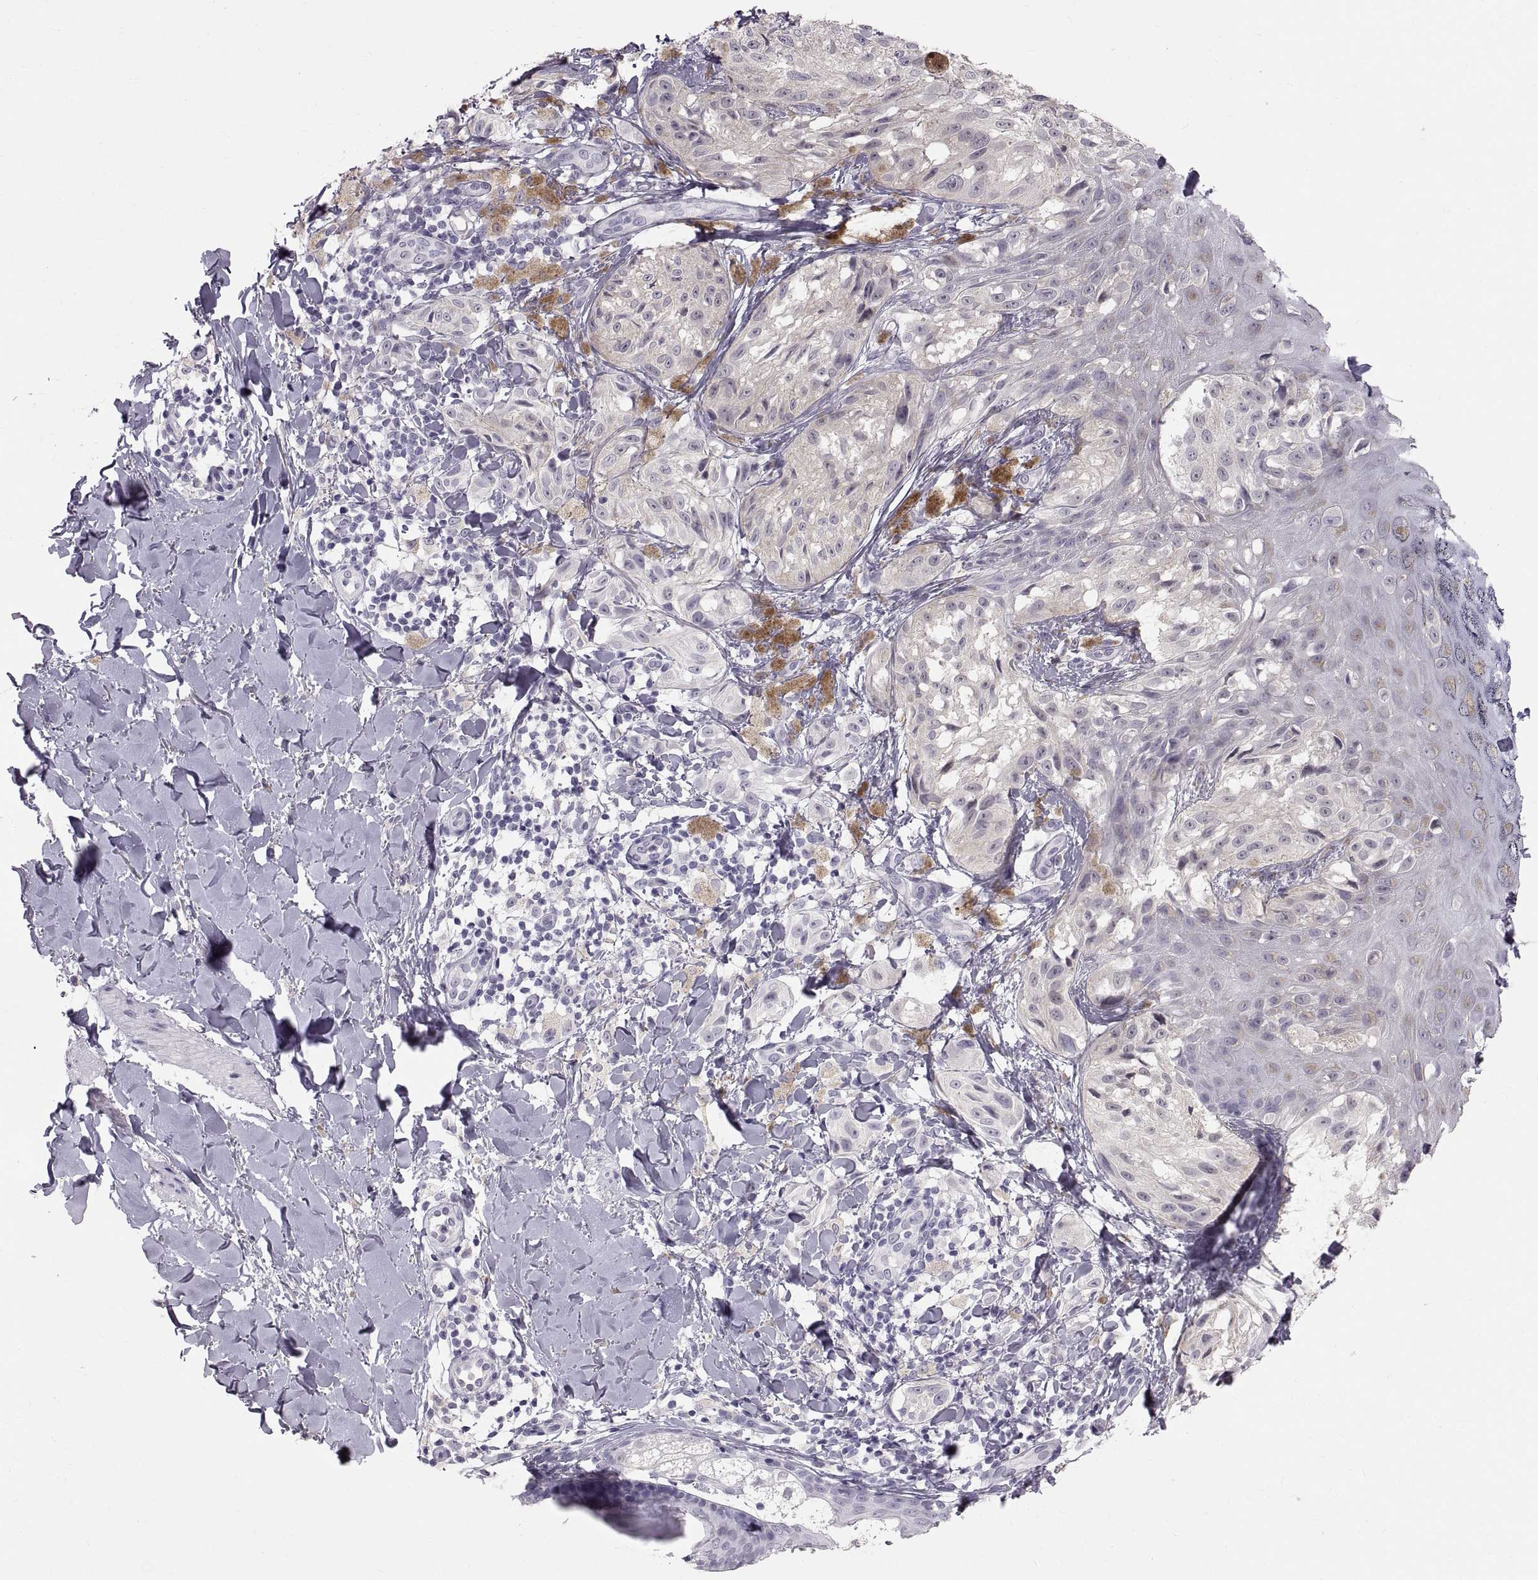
{"staining": {"intensity": "negative", "quantity": "none", "location": "none"}, "tissue": "melanoma", "cell_type": "Tumor cells", "image_type": "cancer", "snomed": [{"axis": "morphology", "description": "Malignant melanoma, NOS"}, {"axis": "topography", "description": "Skin"}], "caption": "A micrograph of human melanoma is negative for staining in tumor cells. Nuclei are stained in blue.", "gene": "WBP2NL", "patient": {"sex": "male", "age": 36}}